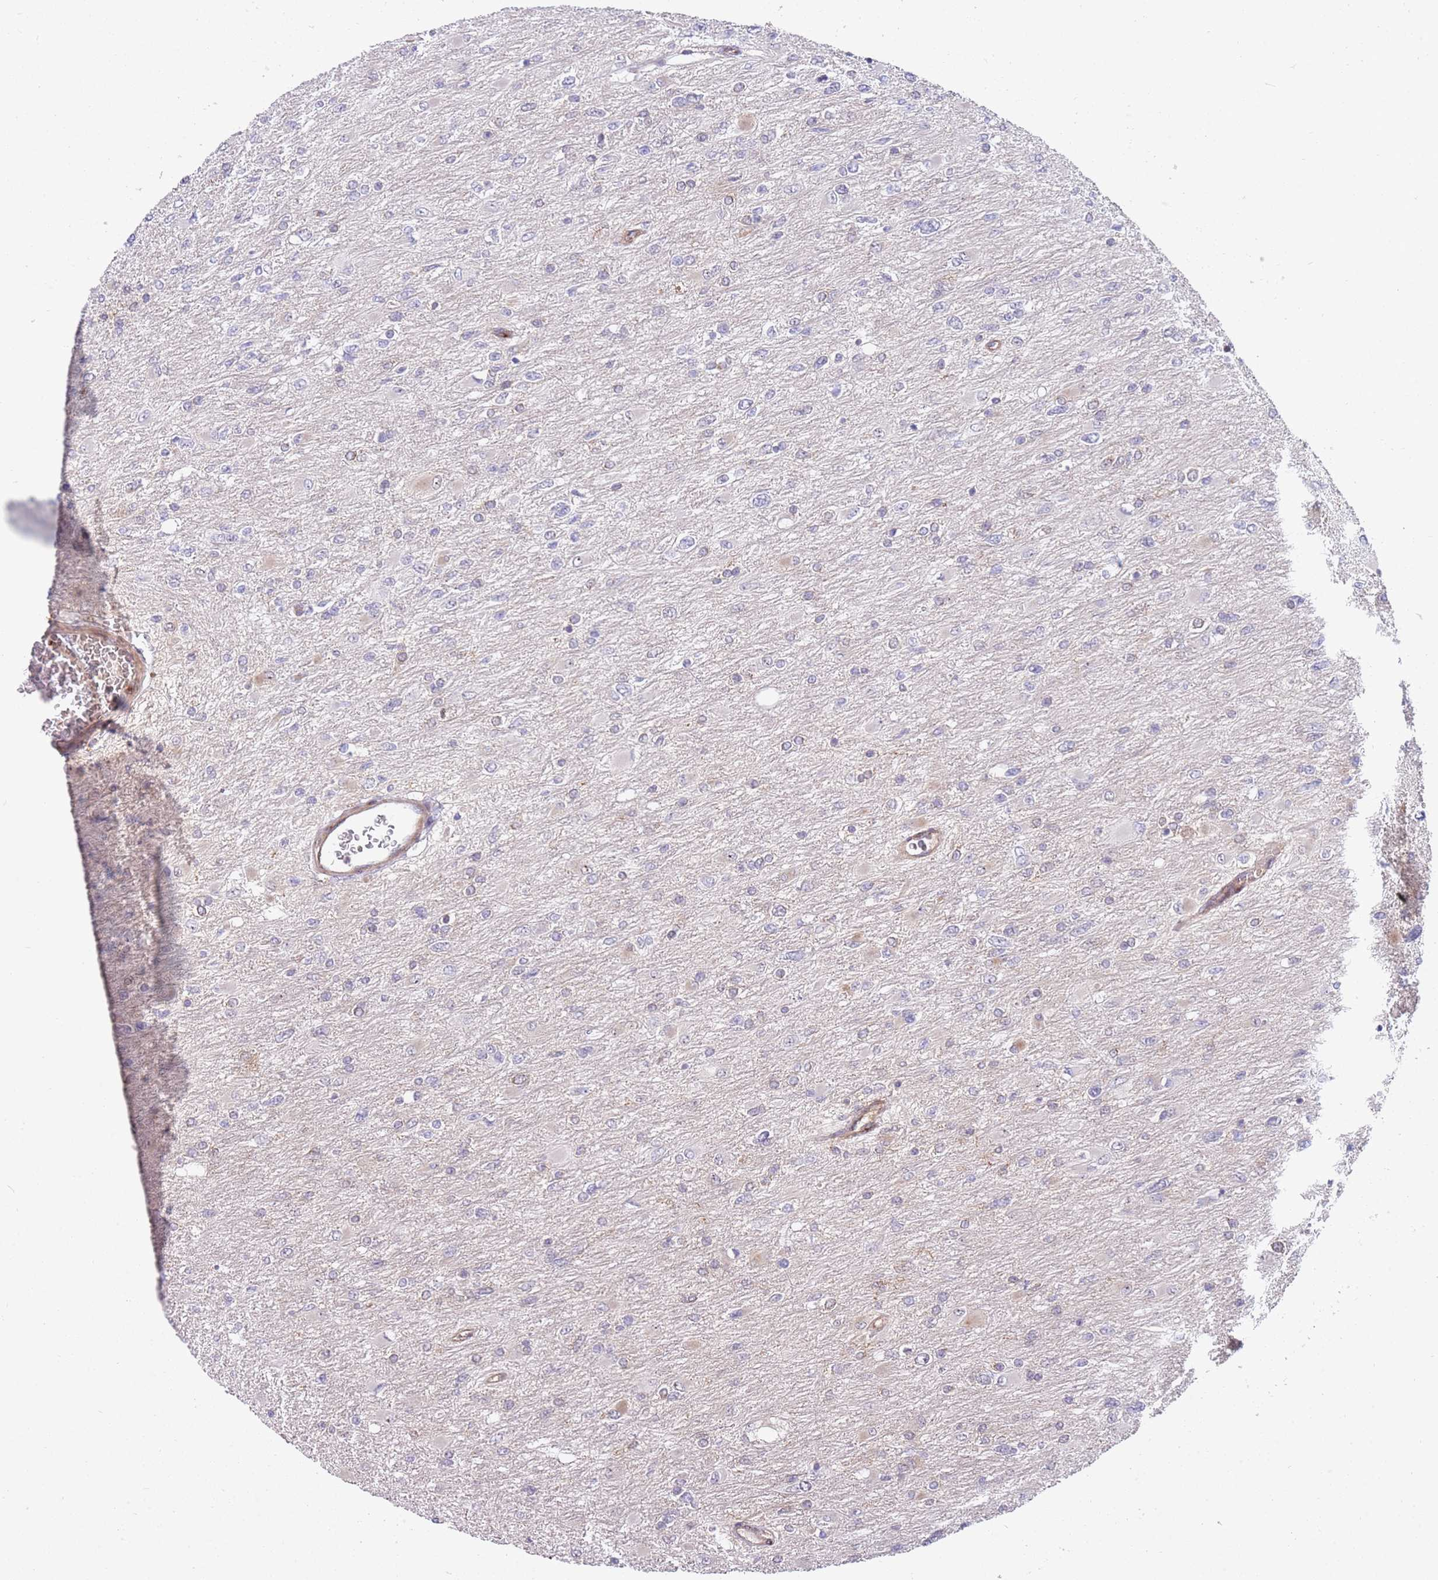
{"staining": {"intensity": "negative", "quantity": "none", "location": "none"}, "tissue": "glioma", "cell_type": "Tumor cells", "image_type": "cancer", "snomed": [{"axis": "morphology", "description": "Glioma, malignant, High grade"}, {"axis": "topography", "description": "Cerebral cortex"}], "caption": "Malignant high-grade glioma stained for a protein using immunohistochemistry exhibits no staining tumor cells.", "gene": "GGA1", "patient": {"sex": "female", "age": 36}}